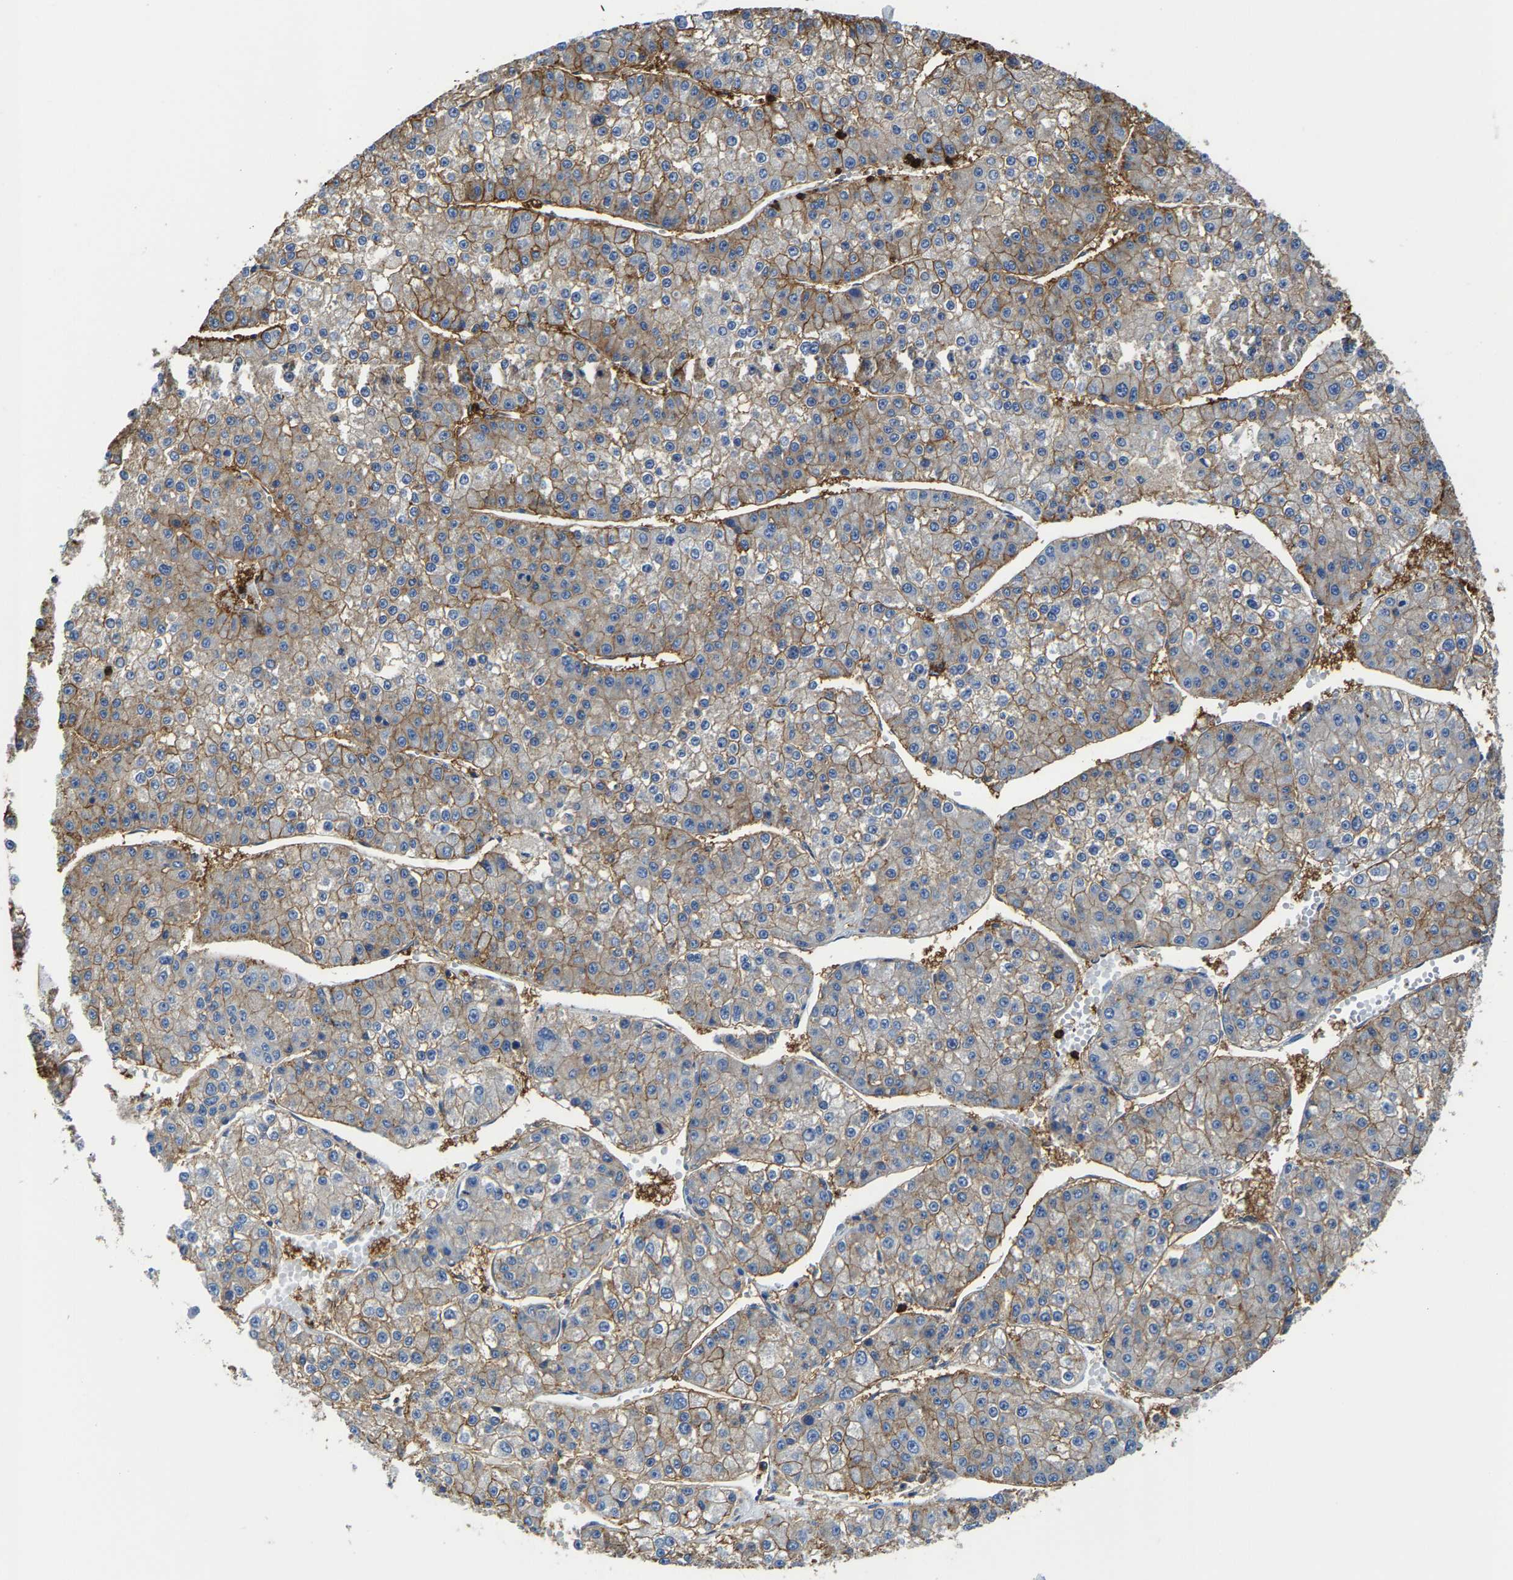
{"staining": {"intensity": "moderate", "quantity": "25%-75%", "location": "cytoplasmic/membranous"}, "tissue": "liver cancer", "cell_type": "Tumor cells", "image_type": "cancer", "snomed": [{"axis": "morphology", "description": "Carcinoma, Hepatocellular, NOS"}, {"axis": "topography", "description": "Liver"}], "caption": "Tumor cells show medium levels of moderate cytoplasmic/membranous positivity in approximately 25%-75% of cells in human hepatocellular carcinoma (liver).", "gene": "TRAF6", "patient": {"sex": "female", "age": 73}}